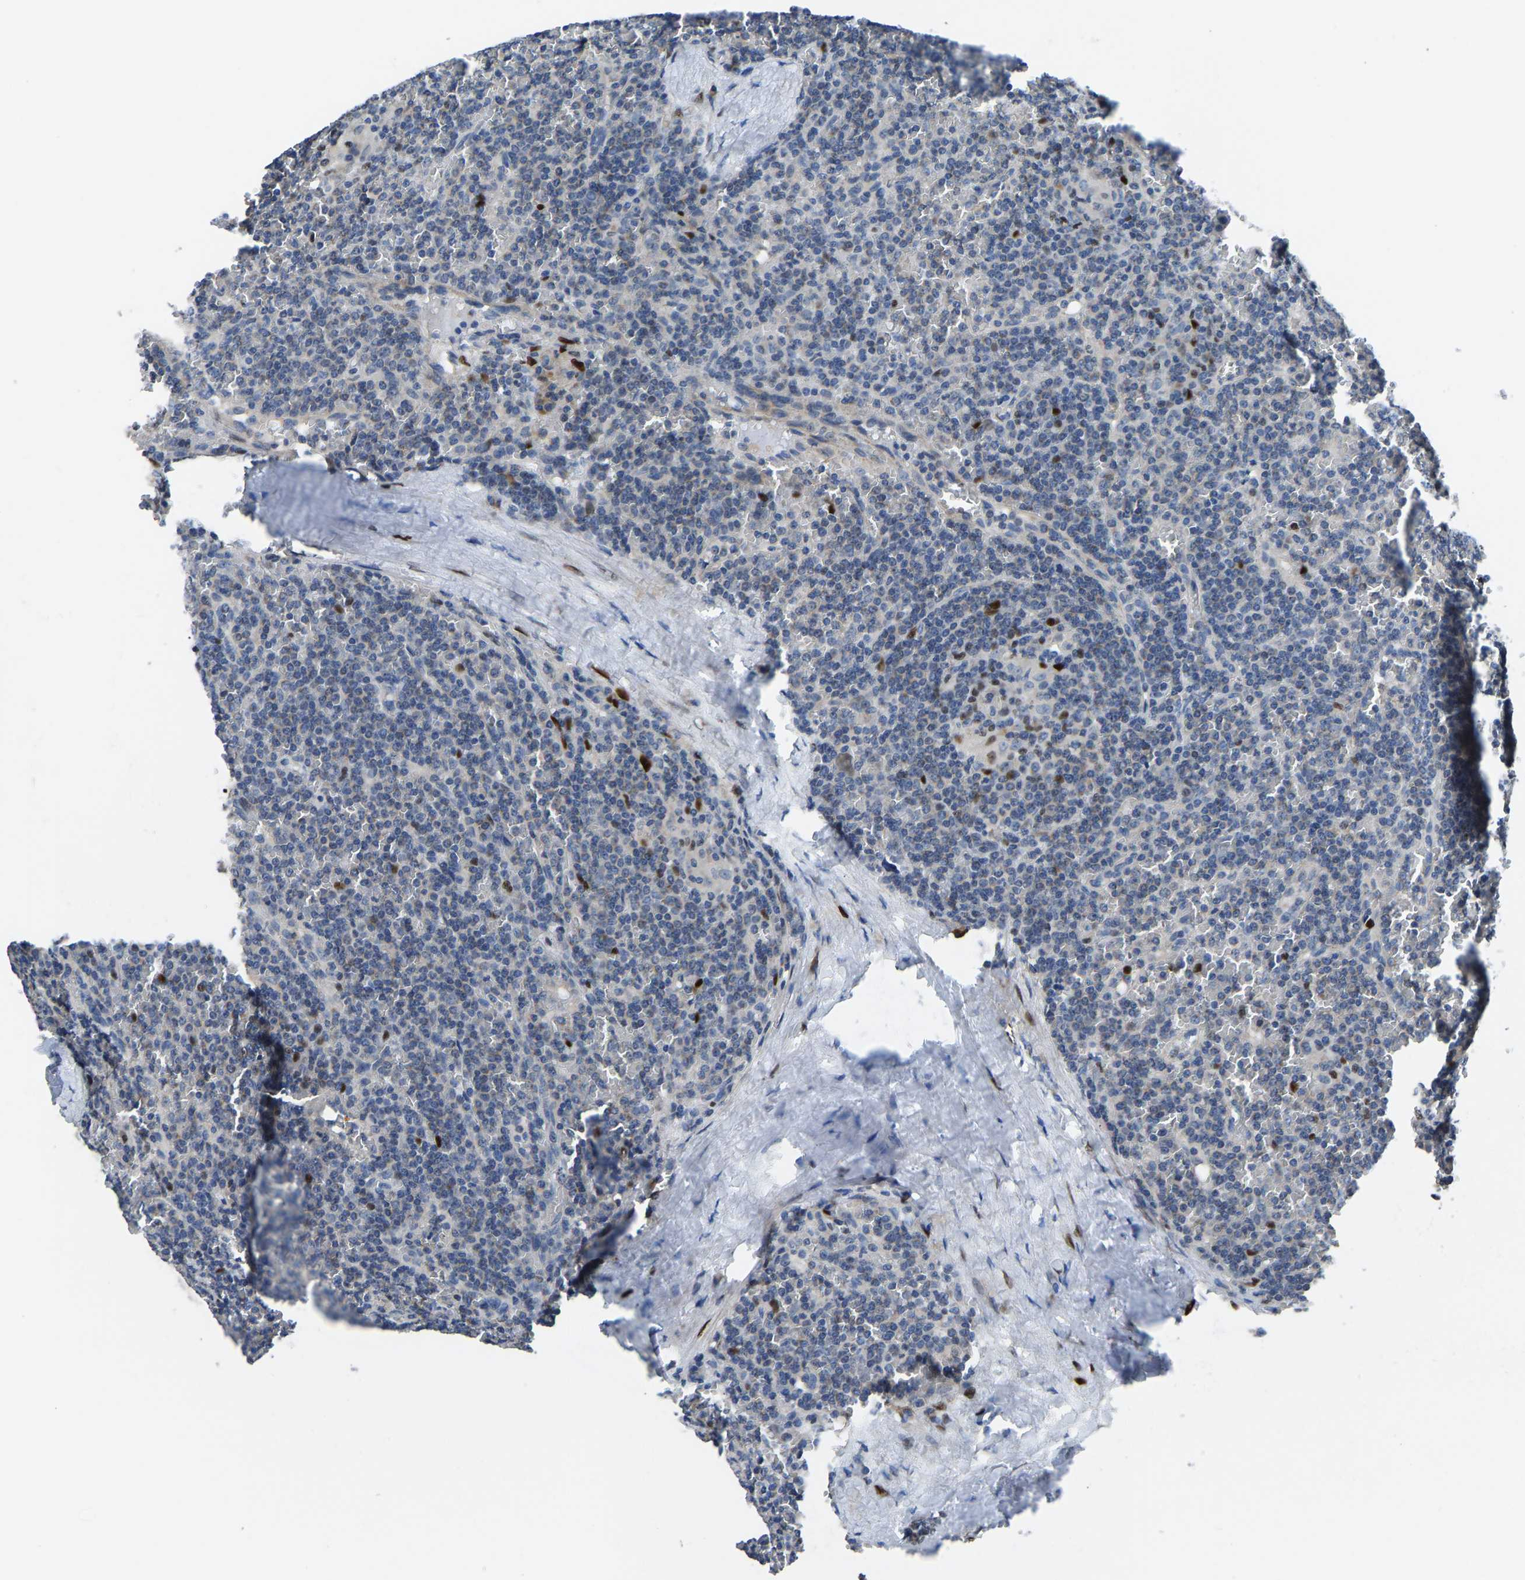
{"staining": {"intensity": "negative", "quantity": "none", "location": "none"}, "tissue": "lymphoma", "cell_type": "Tumor cells", "image_type": "cancer", "snomed": [{"axis": "morphology", "description": "Malignant lymphoma, non-Hodgkin's type, Low grade"}, {"axis": "topography", "description": "Spleen"}], "caption": "Human lymphoma stained for a protein using IHC exhibits no positivity in tumor cells.", "gene": "EGR1", "patient": {"sex": "female", "age": 19}}